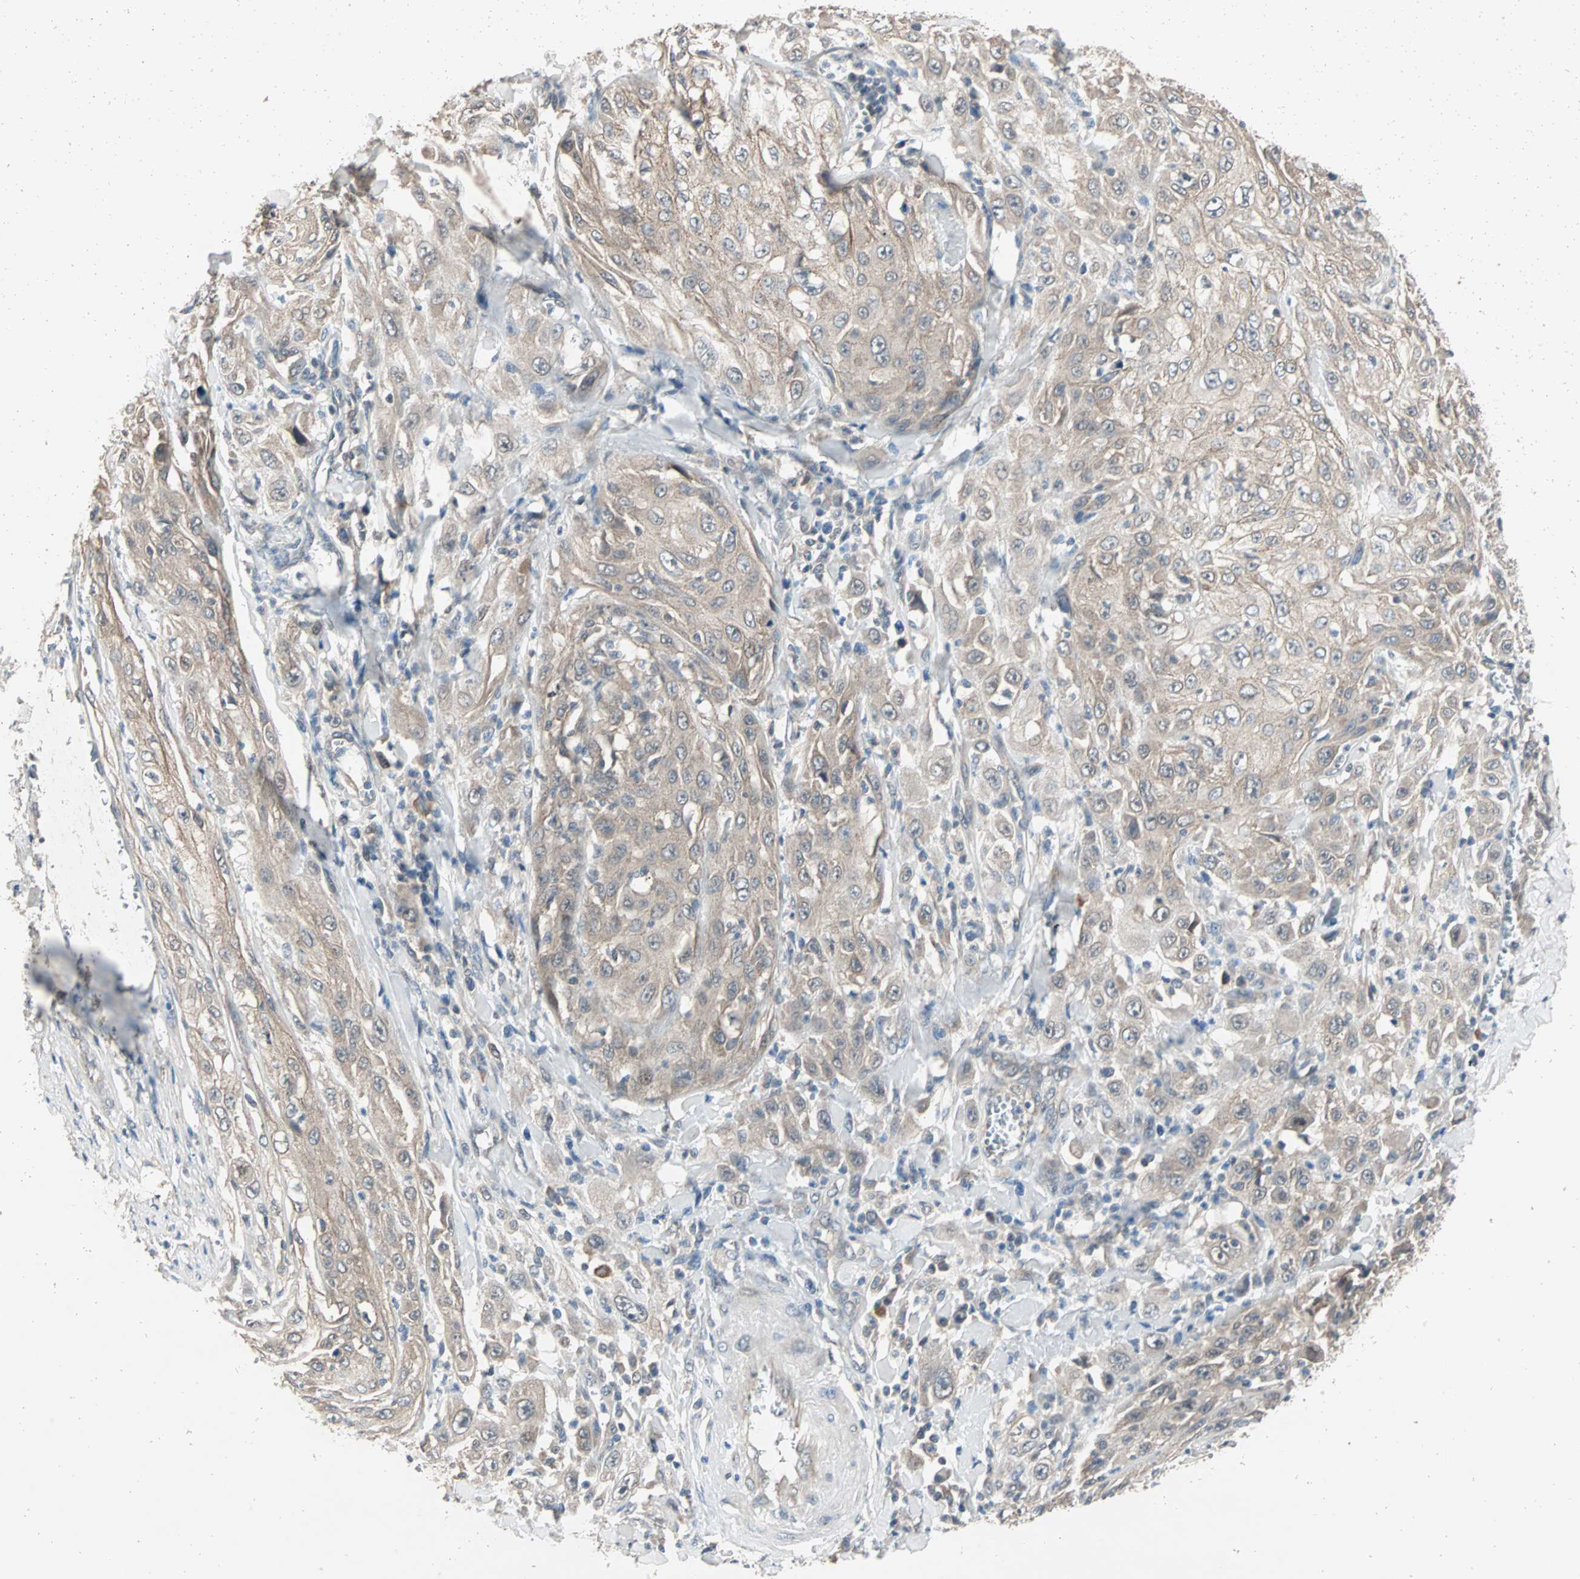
{"staining": {"intensity": "moderate", "quantity": ">75%", "location": "cytoplasmic/membranous"}, "tissue": "skin cancer", "cell_type": "Tumor cells", "image_type": "cancer", "snomed": [{"axis": "morphology", "description": "Squamous cell carcinoma, NOS"}, {"axis": "morphology", "description": "Squamous cell carcinoma, metastatic, NOS"}, {"axis": "topography", "description": "Skin"}, {"axis": "topography", "description": "Lymph node"}], "caption": "Tumor cells reveal medium levels of moderate cytoplasmic/membranous expression in approximately >75% of cells in human skin cancer.", "gene": "TTF2", "patient": {"sex": "male", "age": 75}}